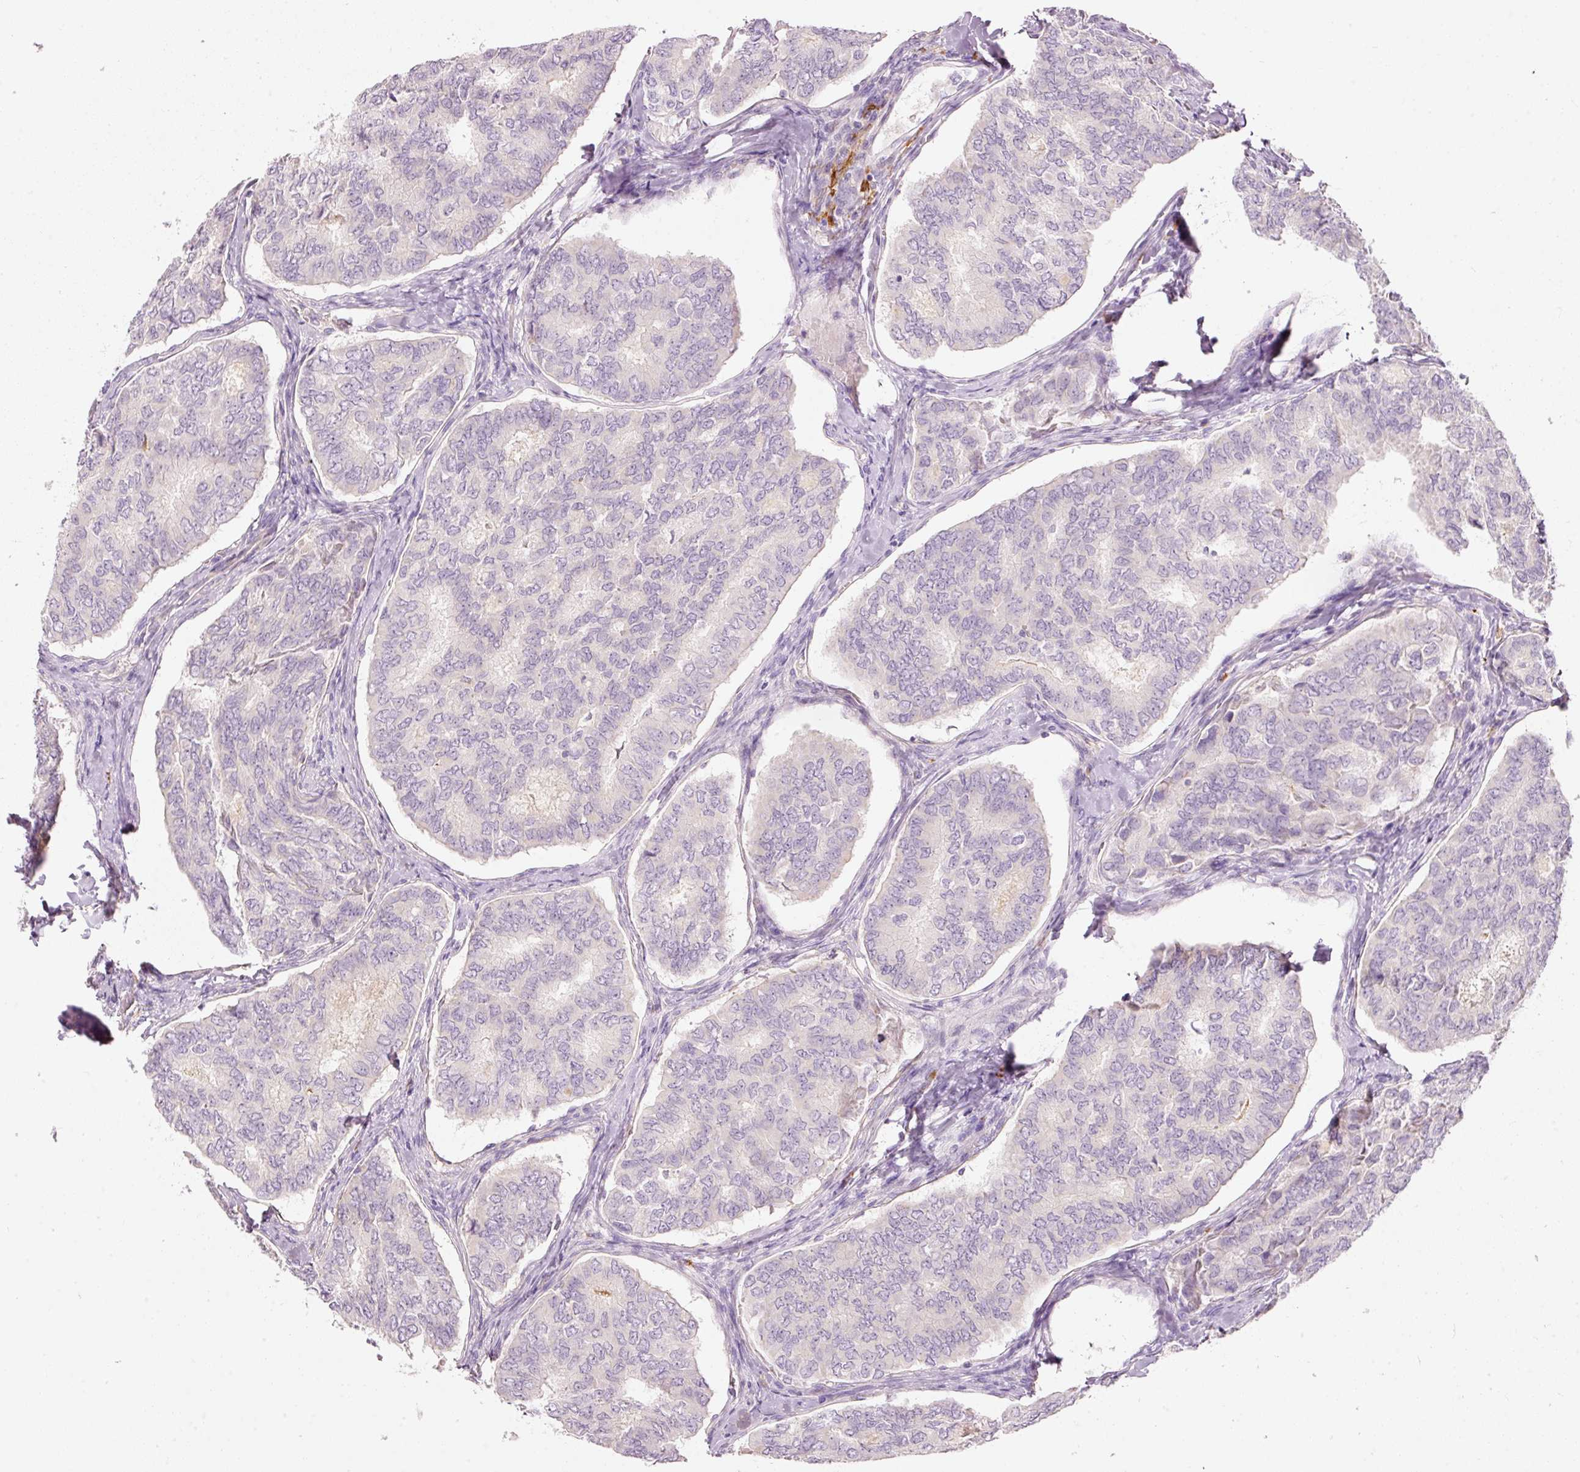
{"staining": {"intensity": "negative", "quantity": "none", "location": "none"}, "tissue": "thyroid cancer", "cell_type": "Tumor cells", "image_type": "cancer", "snomed": [{"axis": "morphology", "description": "Papillary adenocarcinoma, NOS"}, {"axis": "topography", "description": "Thyroid gland"}], "caption": "Tumor cells are negative for protein expression in human thyroid papillary adenocarcinoma.", "gene": "MTHFD2", "patient": {"sex": "female", "age": 35}}